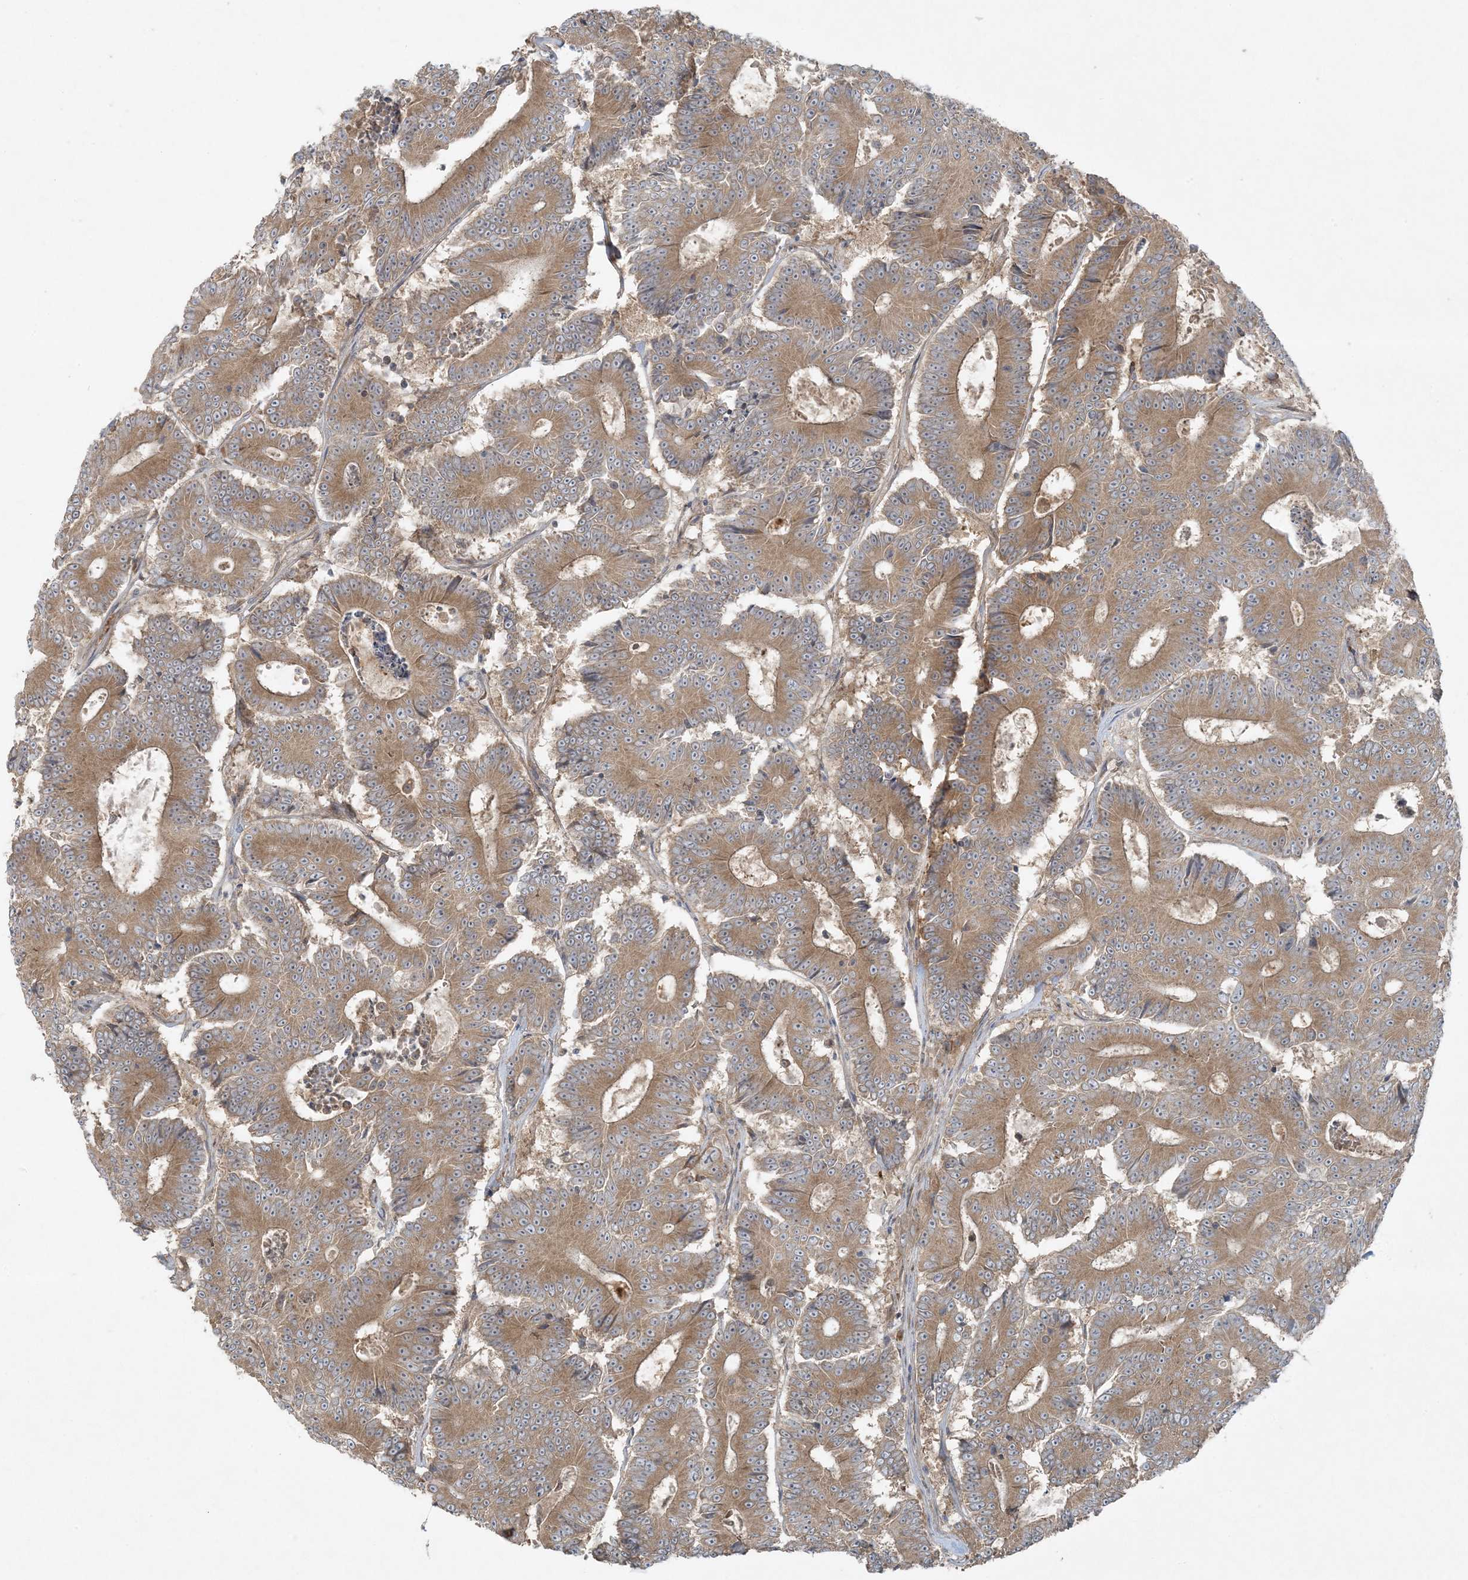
{"staining": {"intensity": "moderate", "quantity": ">75%", "location": "cytoplasmic/membranous"}, "tissue": "colorectal cancer", "cell_type": "Tumor cells", "image_type": "cancer", "snomed": [{"axis": "morphology", "description": "Adenocarcinoma, NOS"}, {"axis": "topography", "description": "Colon"}], "caption": "Immunohistochemistry (IHC) staining of colorectal cancer, which shows medium levels of moderate cytoplasmic/membranous positivity in about >75% of tumor cells indicating moderate cytoplasmic/membranous protein staining. The staining was performed using DAB (3,3'-diaminobenzidine) (brown) for protein detection and nuclei were counterstained in hematoxylin (blue).", "gene": "ZNF263", "patient": {"sex": "male", "age": 83}}